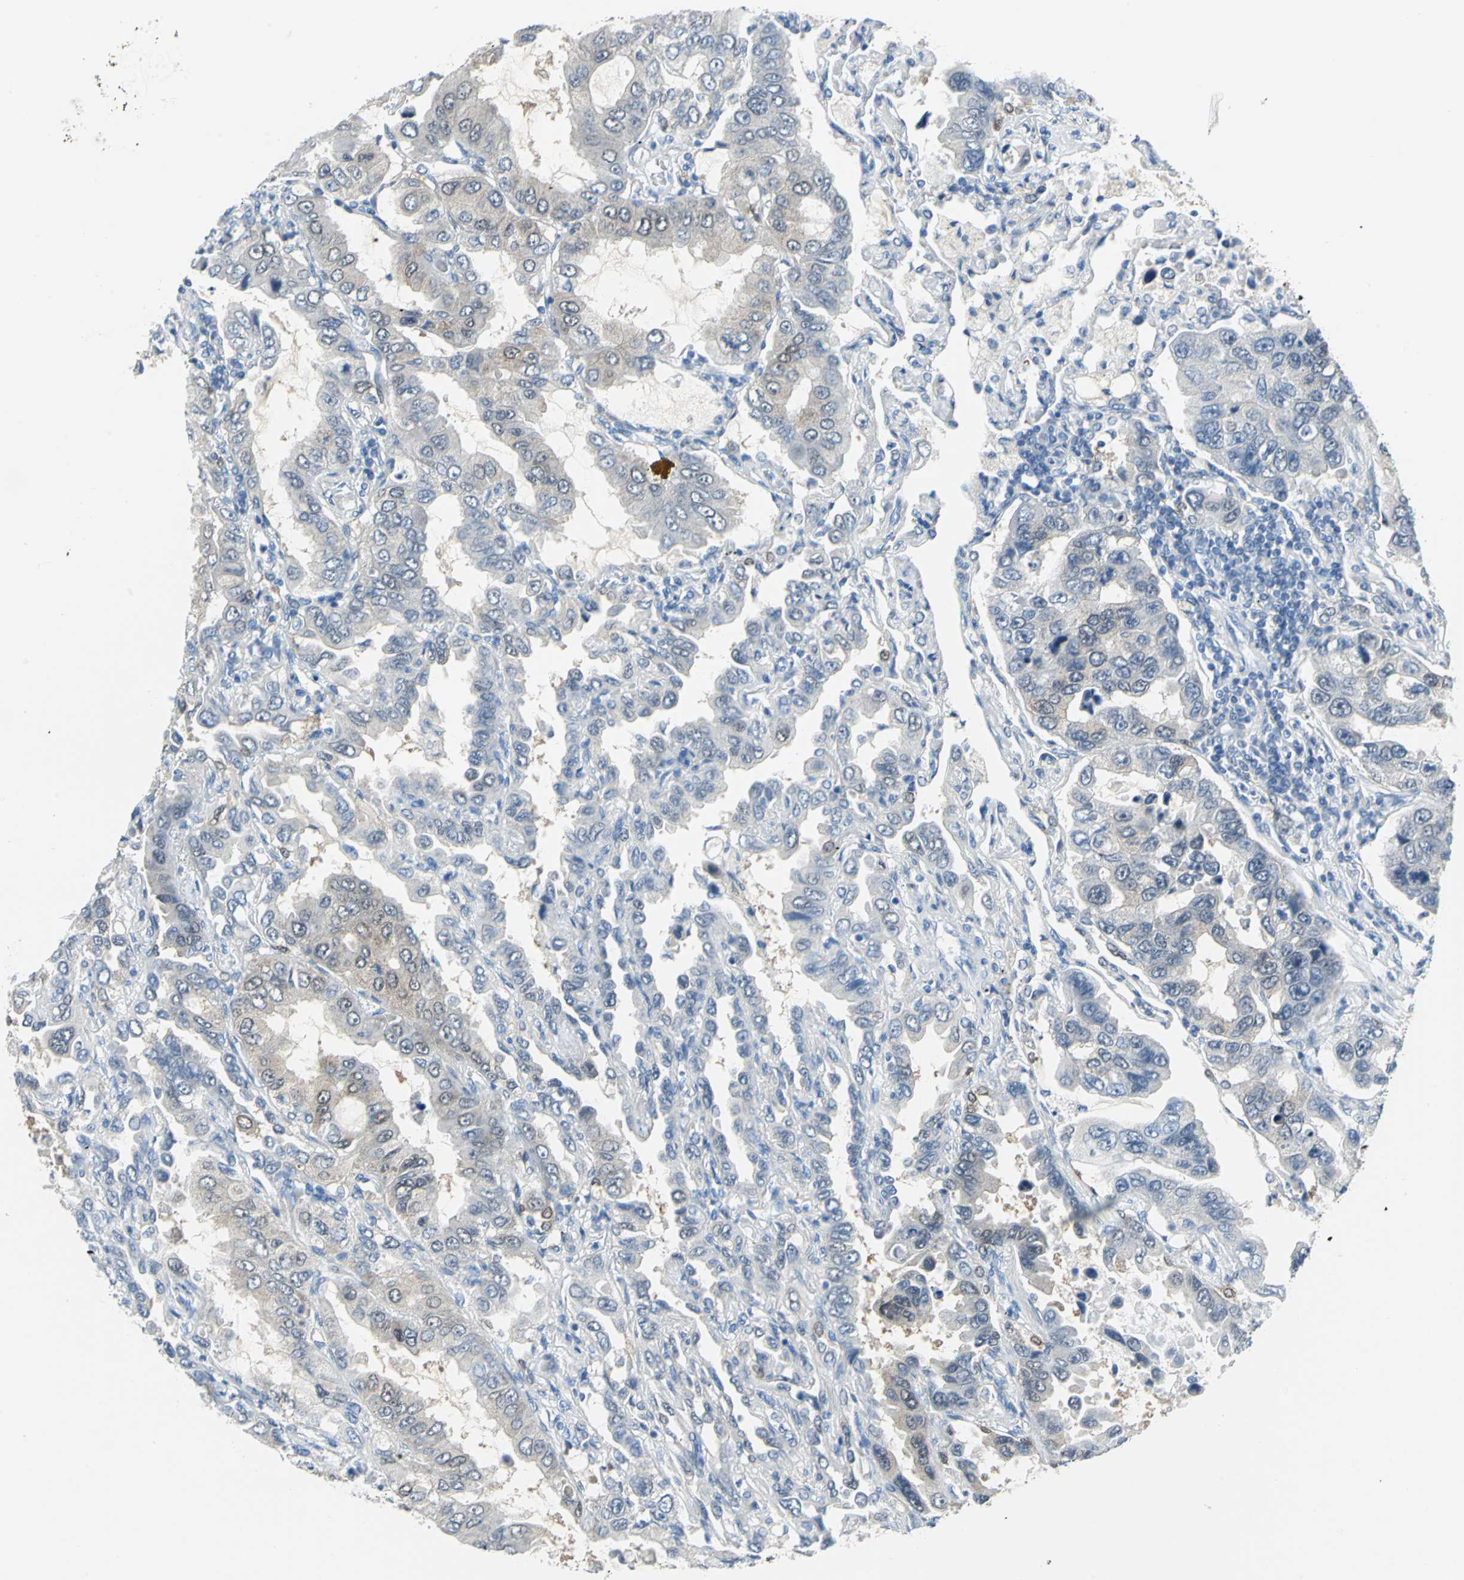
{"staining": {"intensity": "weak", "quantity": "25%-75%", "location": "cytoplasmic/membranous"}, "tissue": "lung cancer", "cell_type": "Tumor cells", "image_type": "cancer", "snomed": [{"axis": "morphology", "description": "Adenocarcinoma, NOS"}, {"axis": "topography", "description": "Lung"}], "caption": "Lung cancer (adenocarcinoma) stained with a protein marker shows weak staining in tumor cells.", "gene": "SFN", "patient": {"sex": "male", "age": 64}}